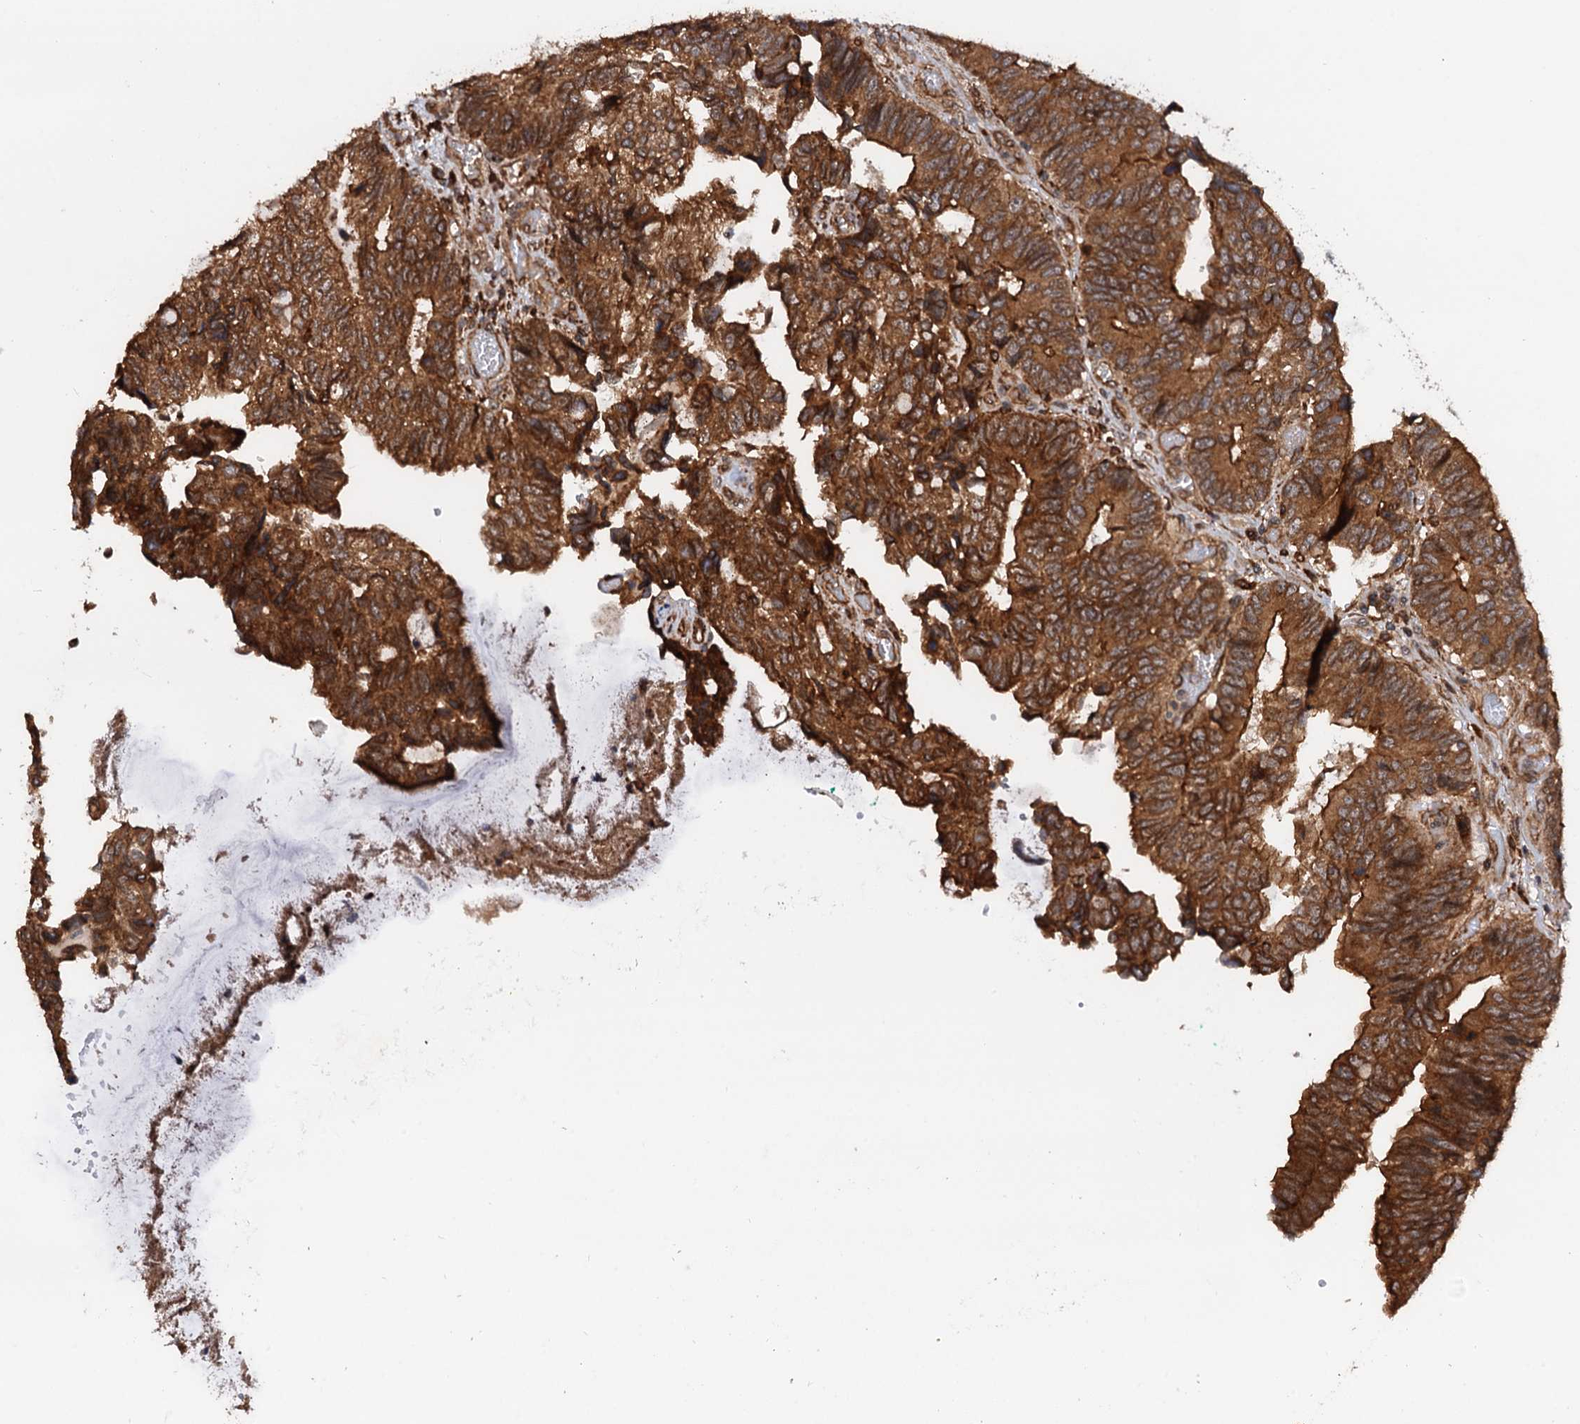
{"staining": {"intensity": "strong", "quantity": ">75%", "location": "cytoplasmic/membranous"}, "tissue": "colorectal cancer", "cell_type": "Tumor cells", "image_type": "cancer", "snomed": [{"axis": "morphology", "description": "Adenocarcinoma, NOS"}, {"axis": "topography", "description": "Colon"}], "caption": "Protein staining of colorectal cancer (adenocarcinoma) tissue shows strong cytoplasmic/membranous staining in about >75% of tumor cells.", "gene": "BORA", "patient": {"sex": "female", "age": 67}}